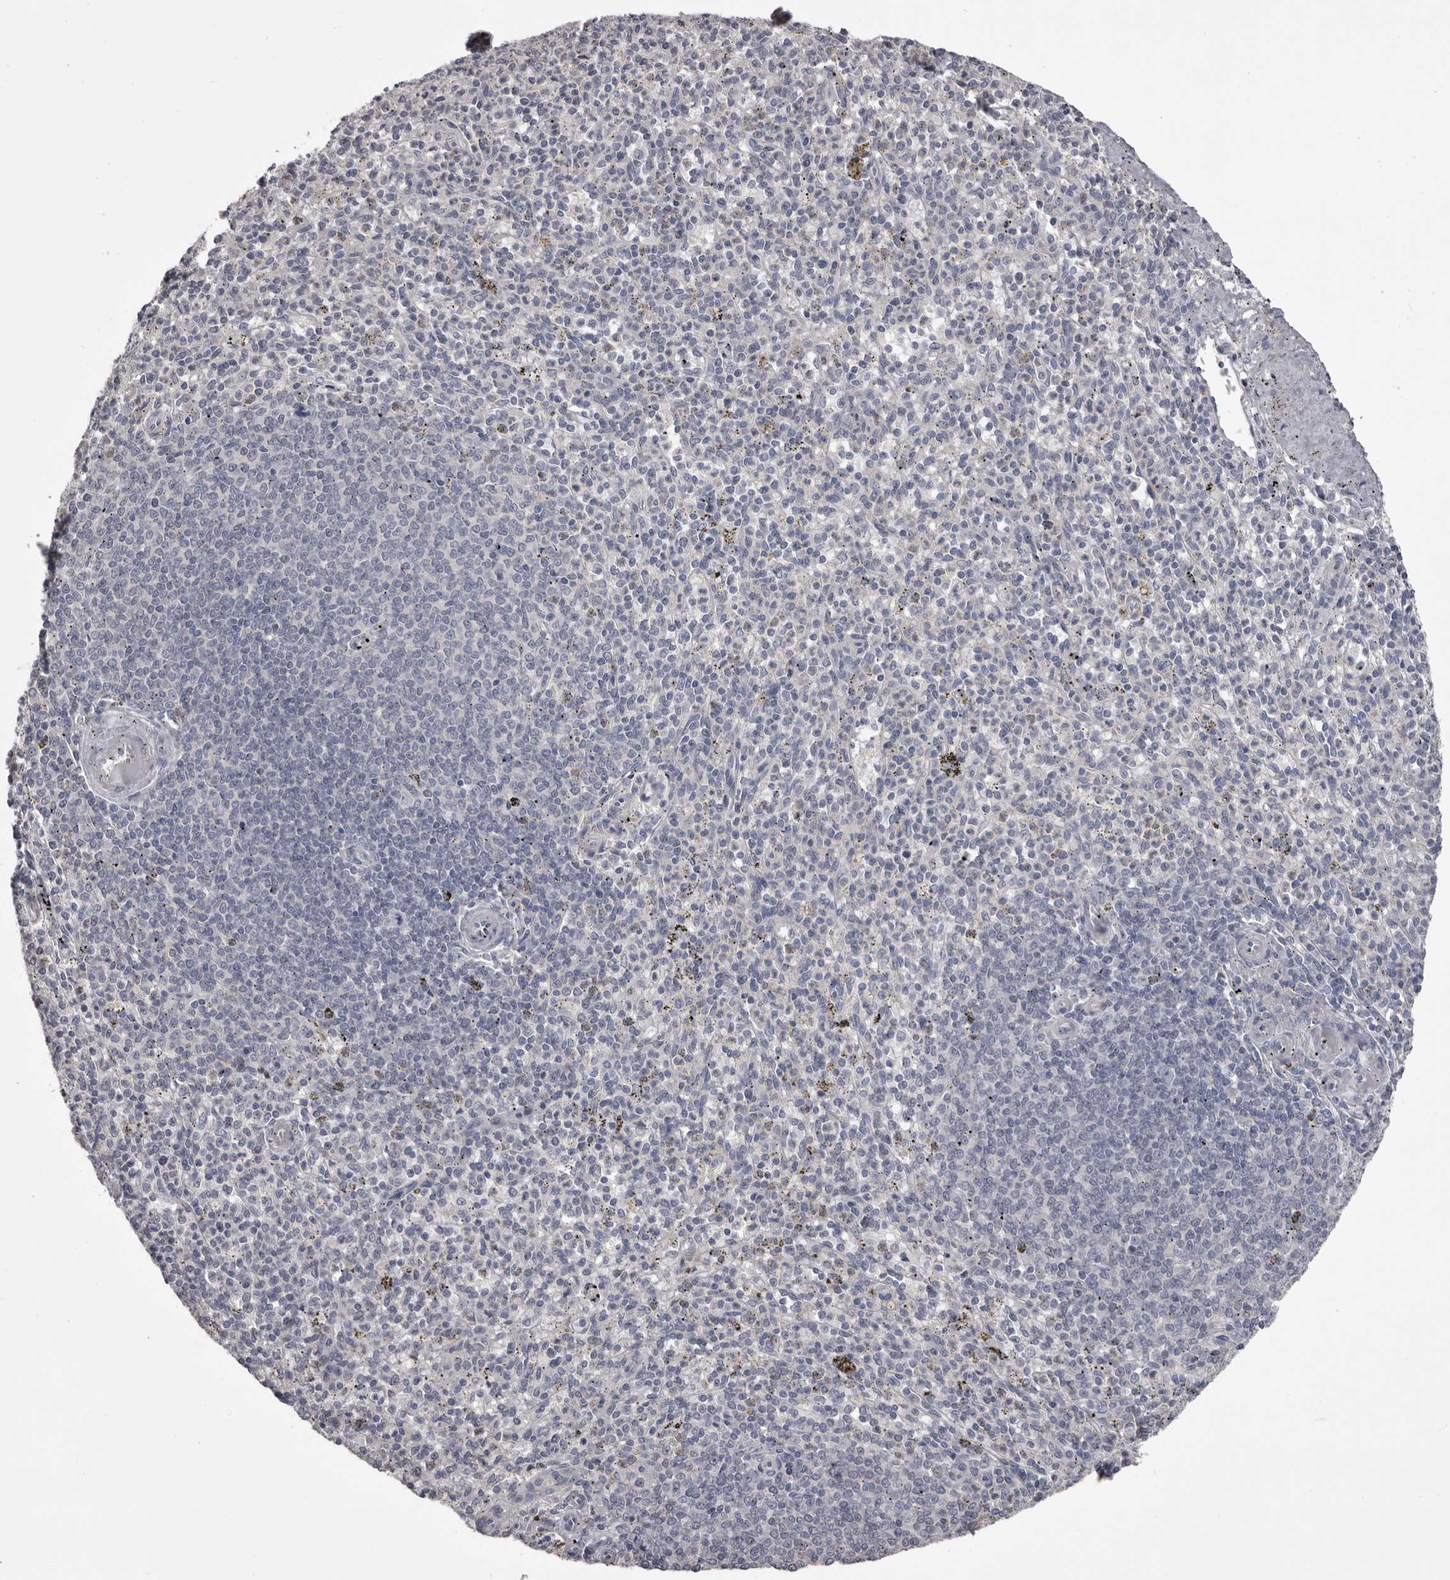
{"staining": {"intensity": "negative", "quantity": "none", "location": "none"}, "tissue": "spleen", "cell_type": "Cells in red pulp", "image_type": "normal", "snomed": [{"axis": "morphology", "description": "Normal tissue, NOS"}, {"axis": "topography", "description": "Spleen"}], "caption": "An image of spleen stained for a protein demonstrates no brown staining in cells in red pulp. Nuclei are stained in blue.", "gene": "LPAR6", "patient": {"sex": "male", "age": 72}}